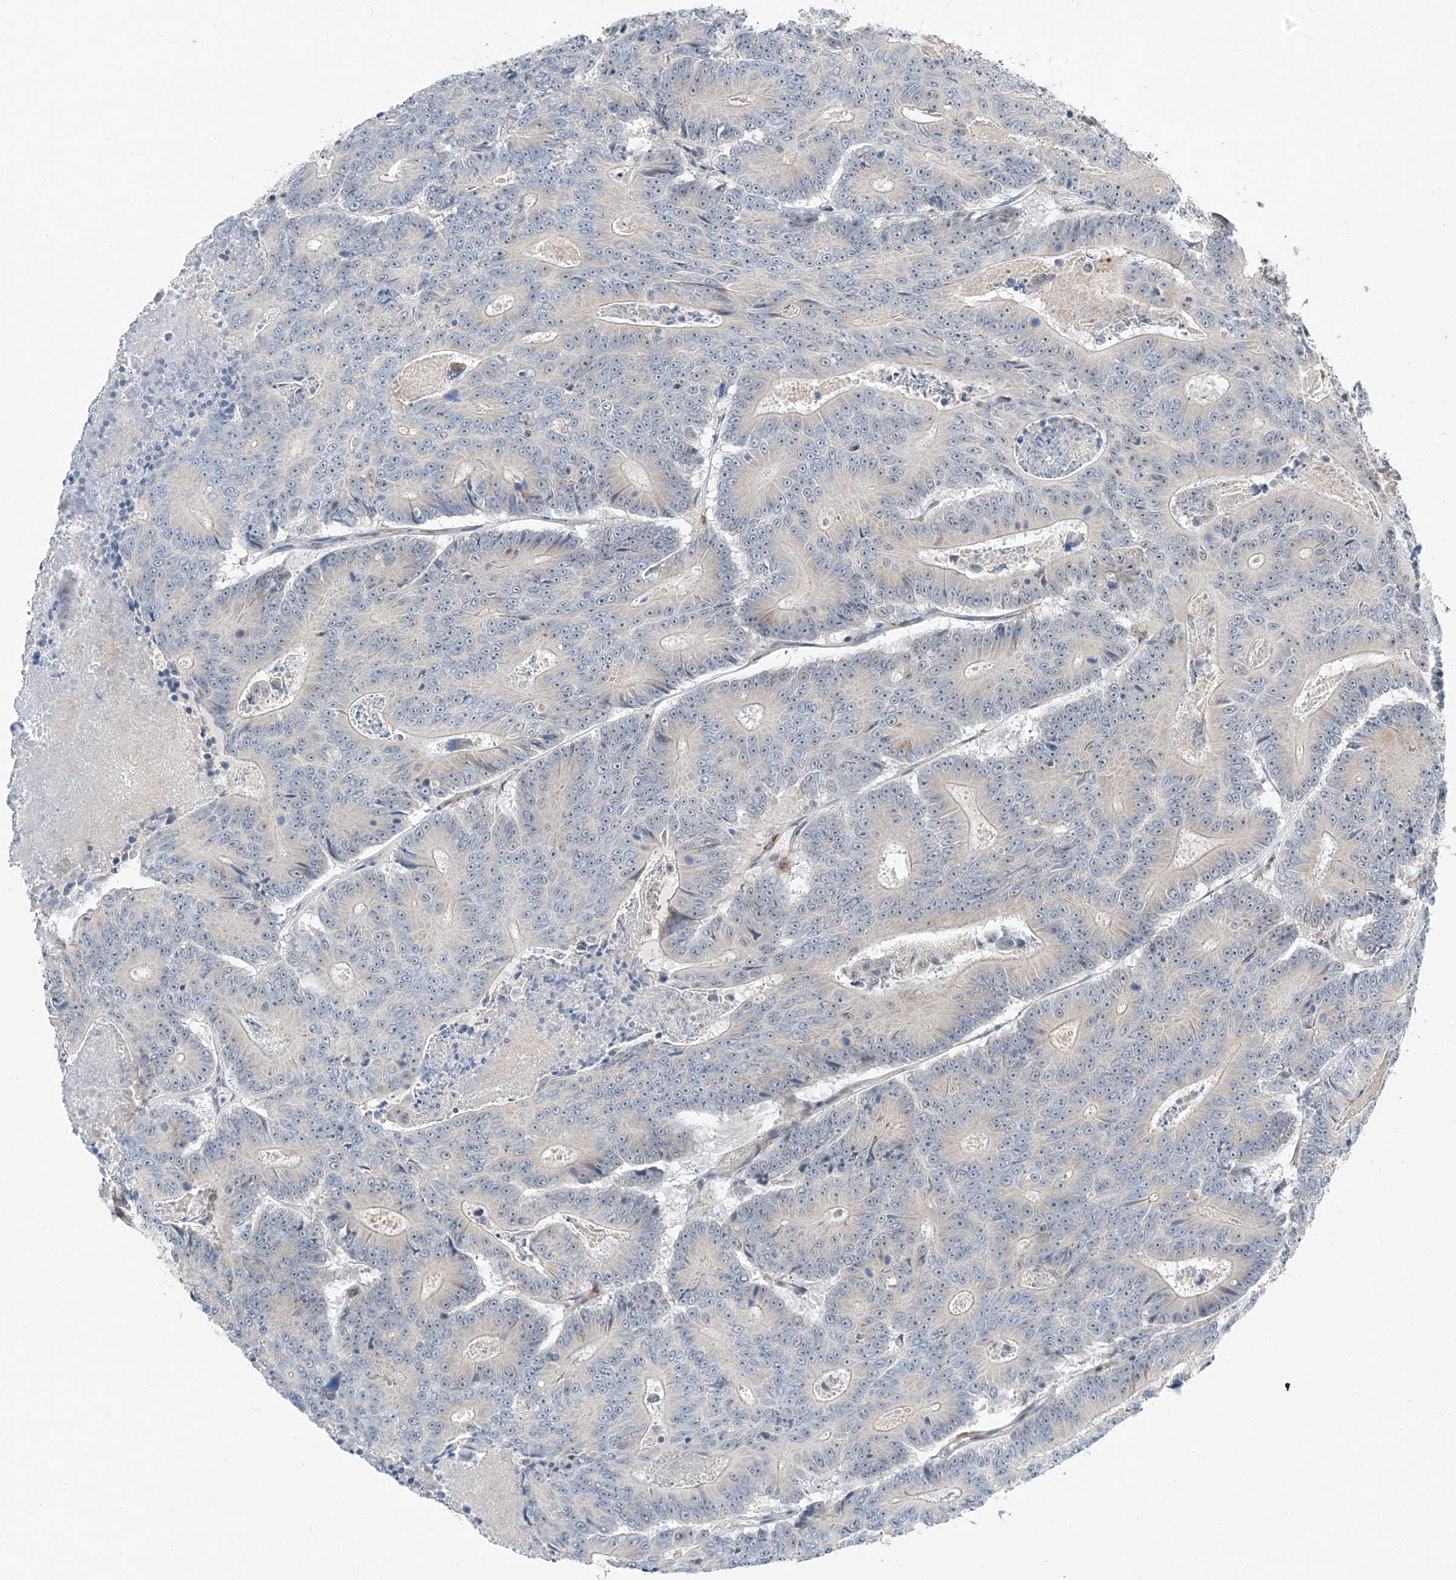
{"staining": {"intensity": "negative", "quantity": "none", "location": "none"}, "tissue": "colorectal cancer", "cell_type": "Tumor cells", "image_type": "cancer", "snomed": [{"axis": "morphology", "description": "Adenocarcinoma, NOS"}, {"axis": "topography", "description": "Colon"}], "caption": "A photomicrograph of human colorectal adenocarcinoma is negative for staining in tumor cells. (Immunohistochemistry (ihc), brightfield microscopy, high magnification).", "gene": "CLDND1", "patient": {"sex": "male", "age": 83}}